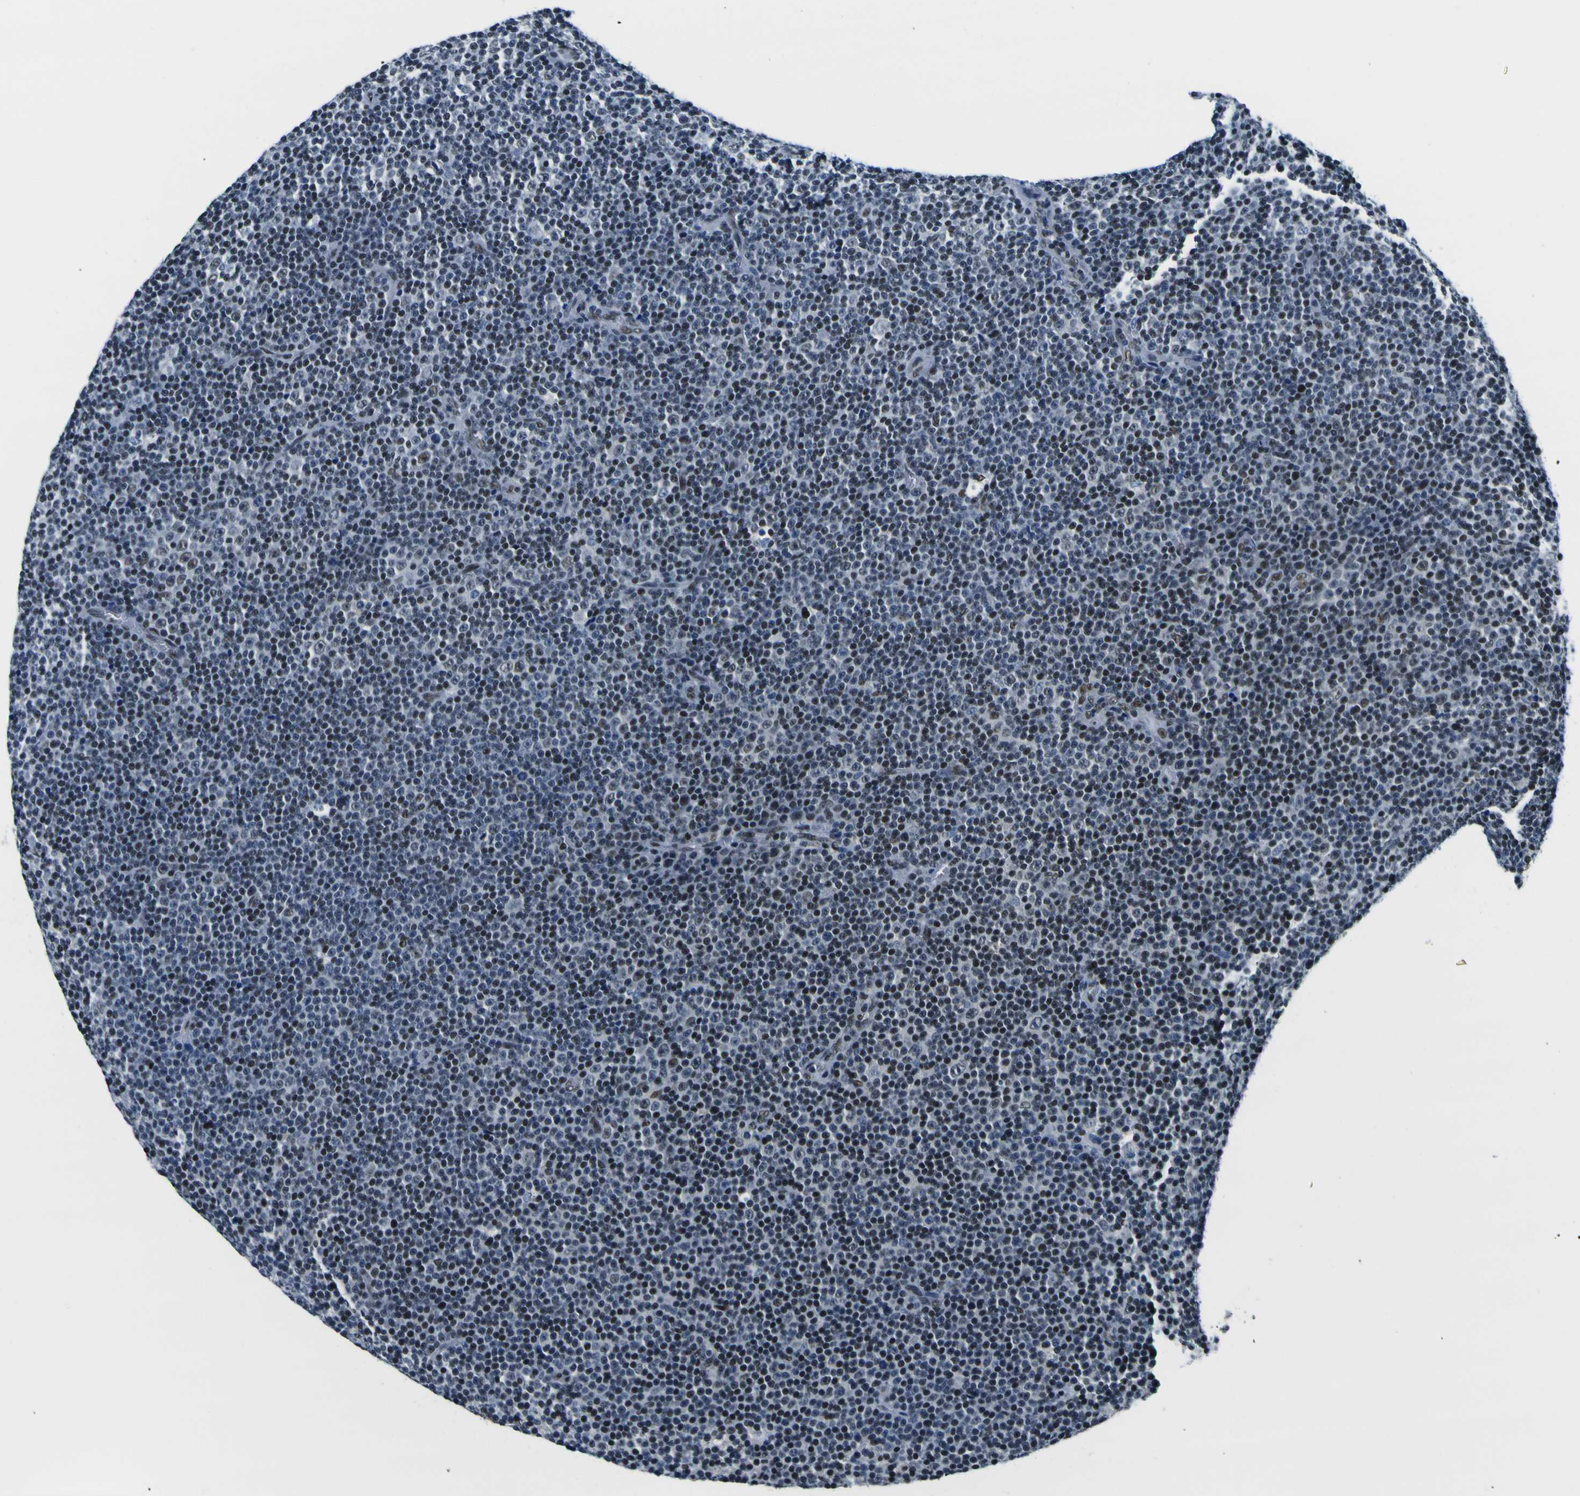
{"staining": {"intensity": "moderate", "quantity": "25%-75%", "location": "nuclear"}, "tissue": "lymphoma", "cell_type": "Tumor cells", "image_type": "cancer", "snomed": [{"axis": "morphology", "description": "Malignant lymphoma, non-Hodgkin's type, Low grade"}, {"axis": "topography", "description": "Lymph node"}], "caption": "A histopathology image showing moderate nuclear positivity in approximately 25%-75% of tumor cells in lymphoma, as visualized by brown immunohistochemical staining.", "gene": "SP1", "patient": {"sex": "female", "age": 67}}